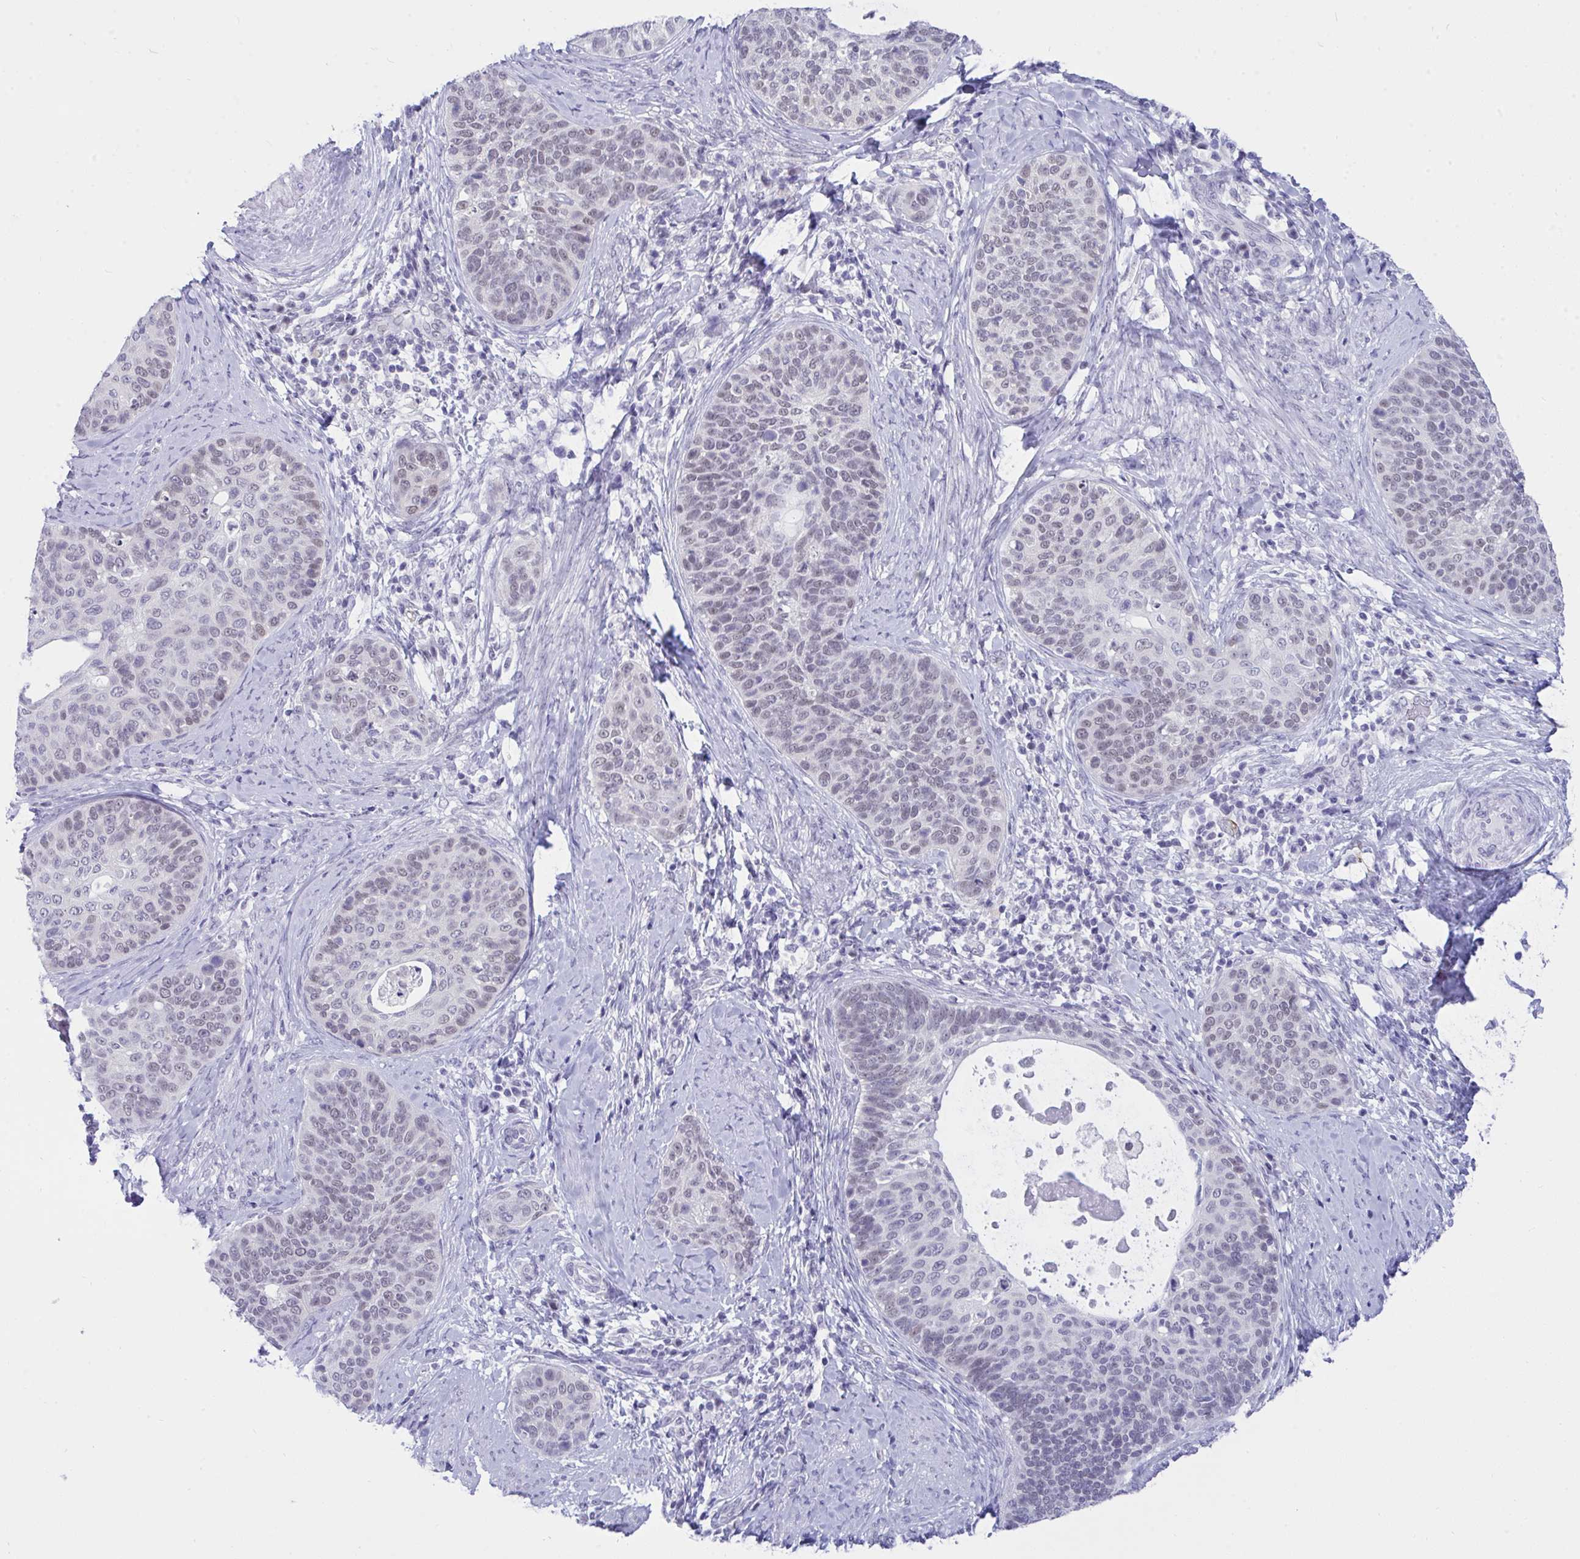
{"staining": {"intensity": "weak", "quantity": "25%-75%", "location": "nuclear"}, "tissue": "cervical cancer", "cell_type": "Tumor cells", "image_type": "cancer", "snomed": [{"axis": "morphology", "description": "Squamous cell carcinoma, NOS"}, {"axis": "topography", "description": "Cervix"}], "caption": "Protein expression analysis of cervical squamous cell carcinoma demonstrates weak nuclear positivity in approximately 25%-75% of tumor cells.", "gene": "THOP1", "patient": {"sex": "female", "age": 69}}